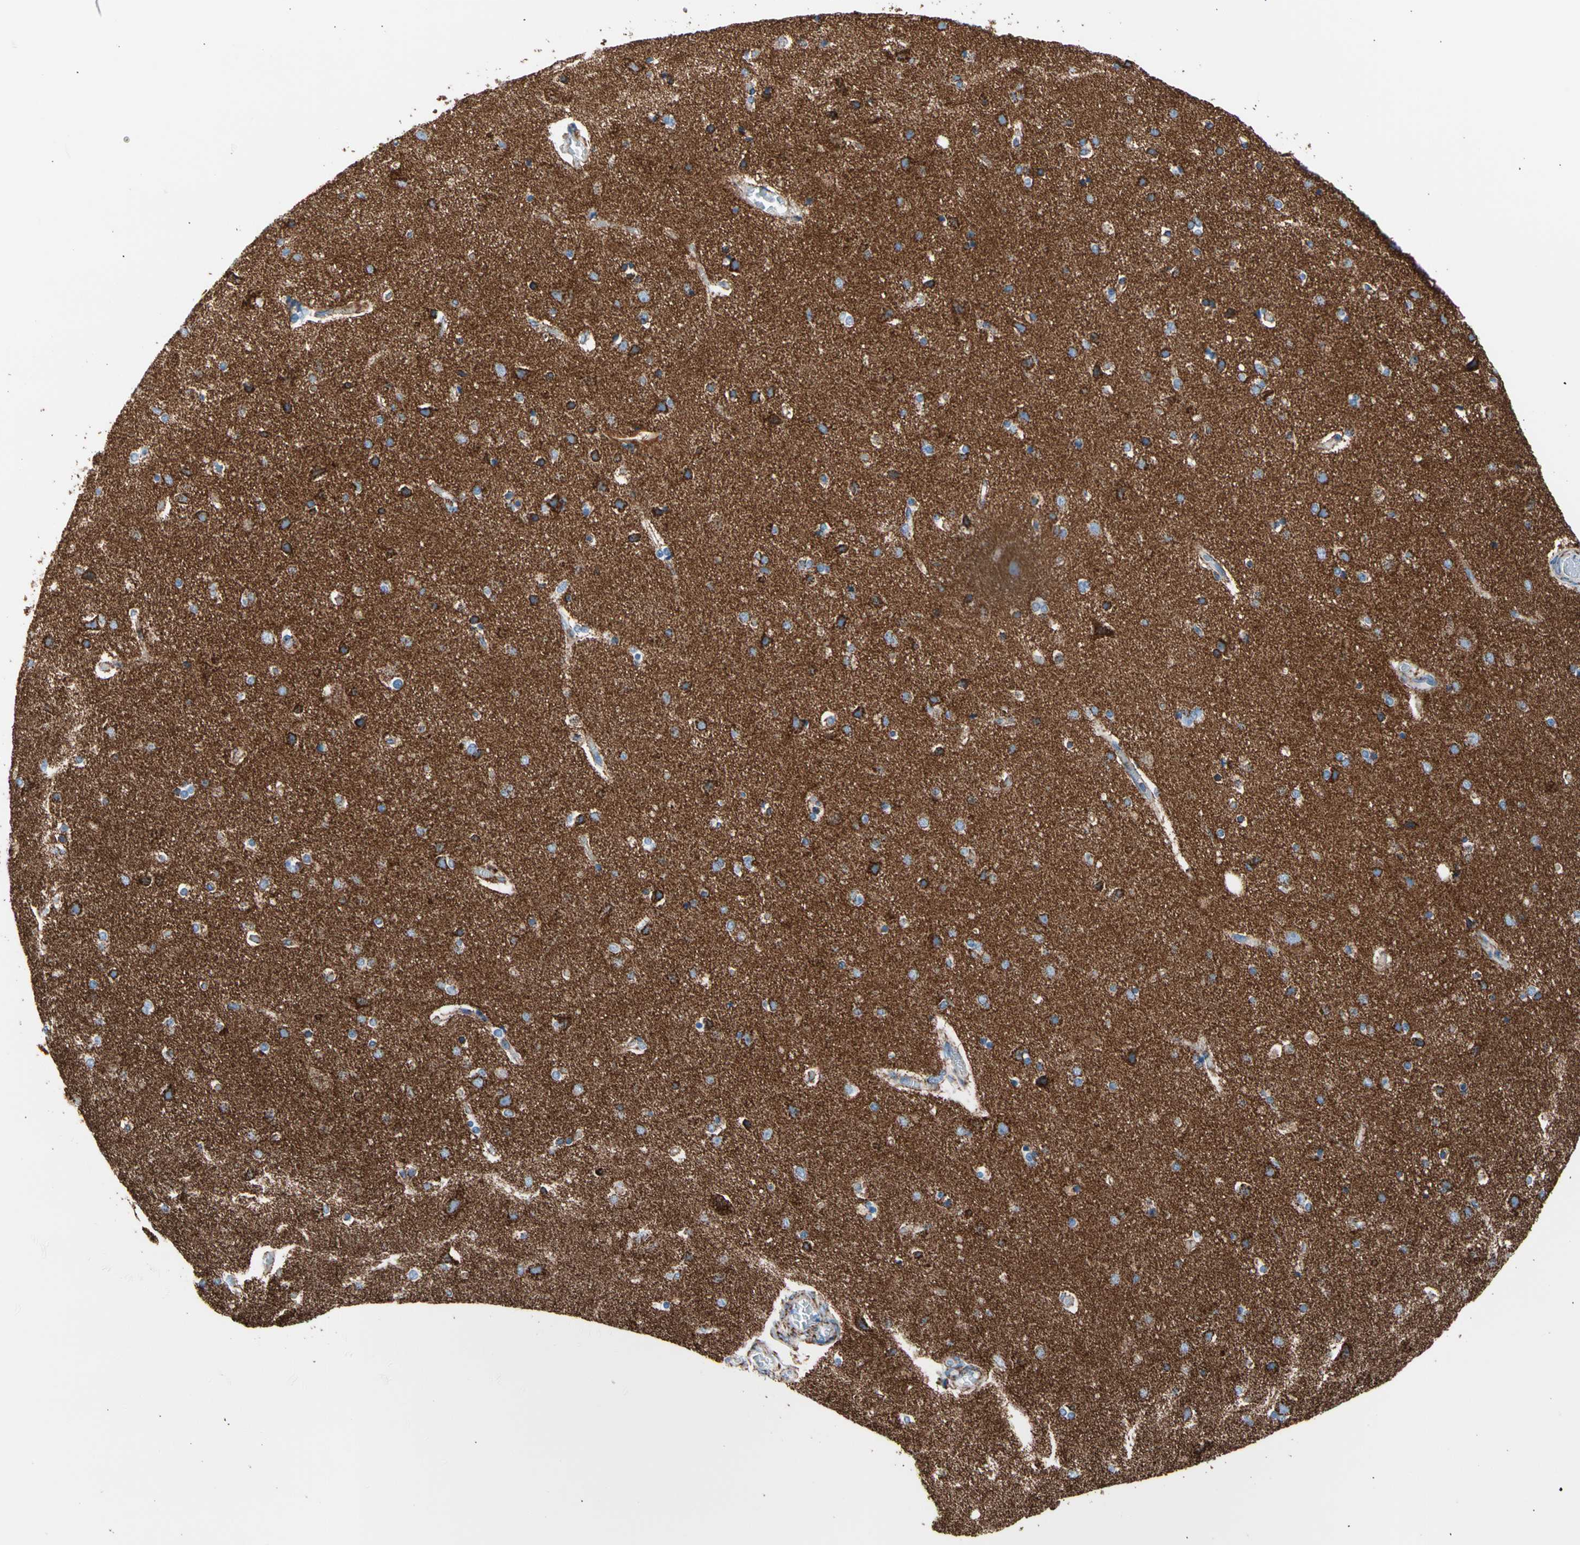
{"staining": {"intensity": "negative", "quantity": "none", "location": "none"}, "tissue": "cerebral cortex", "cell_type": "Endothelial cells", "image_type": "normal", "snomed": [{"axis": "morphology", "description": "Normal tissue, NOS"}, {"axis": "topography", "description": "Cerebral cortex"}], "caption": "Photomicrograph shows no significant protein expression in endothelial cells of normal cerebral cortex. (Brightfield microscopy of DAB (3,3'-diaminobenzidine) immunohistochemistry at high magnification).", "gene": "HK1", "patient": {"sex": "female", "age": 54}}